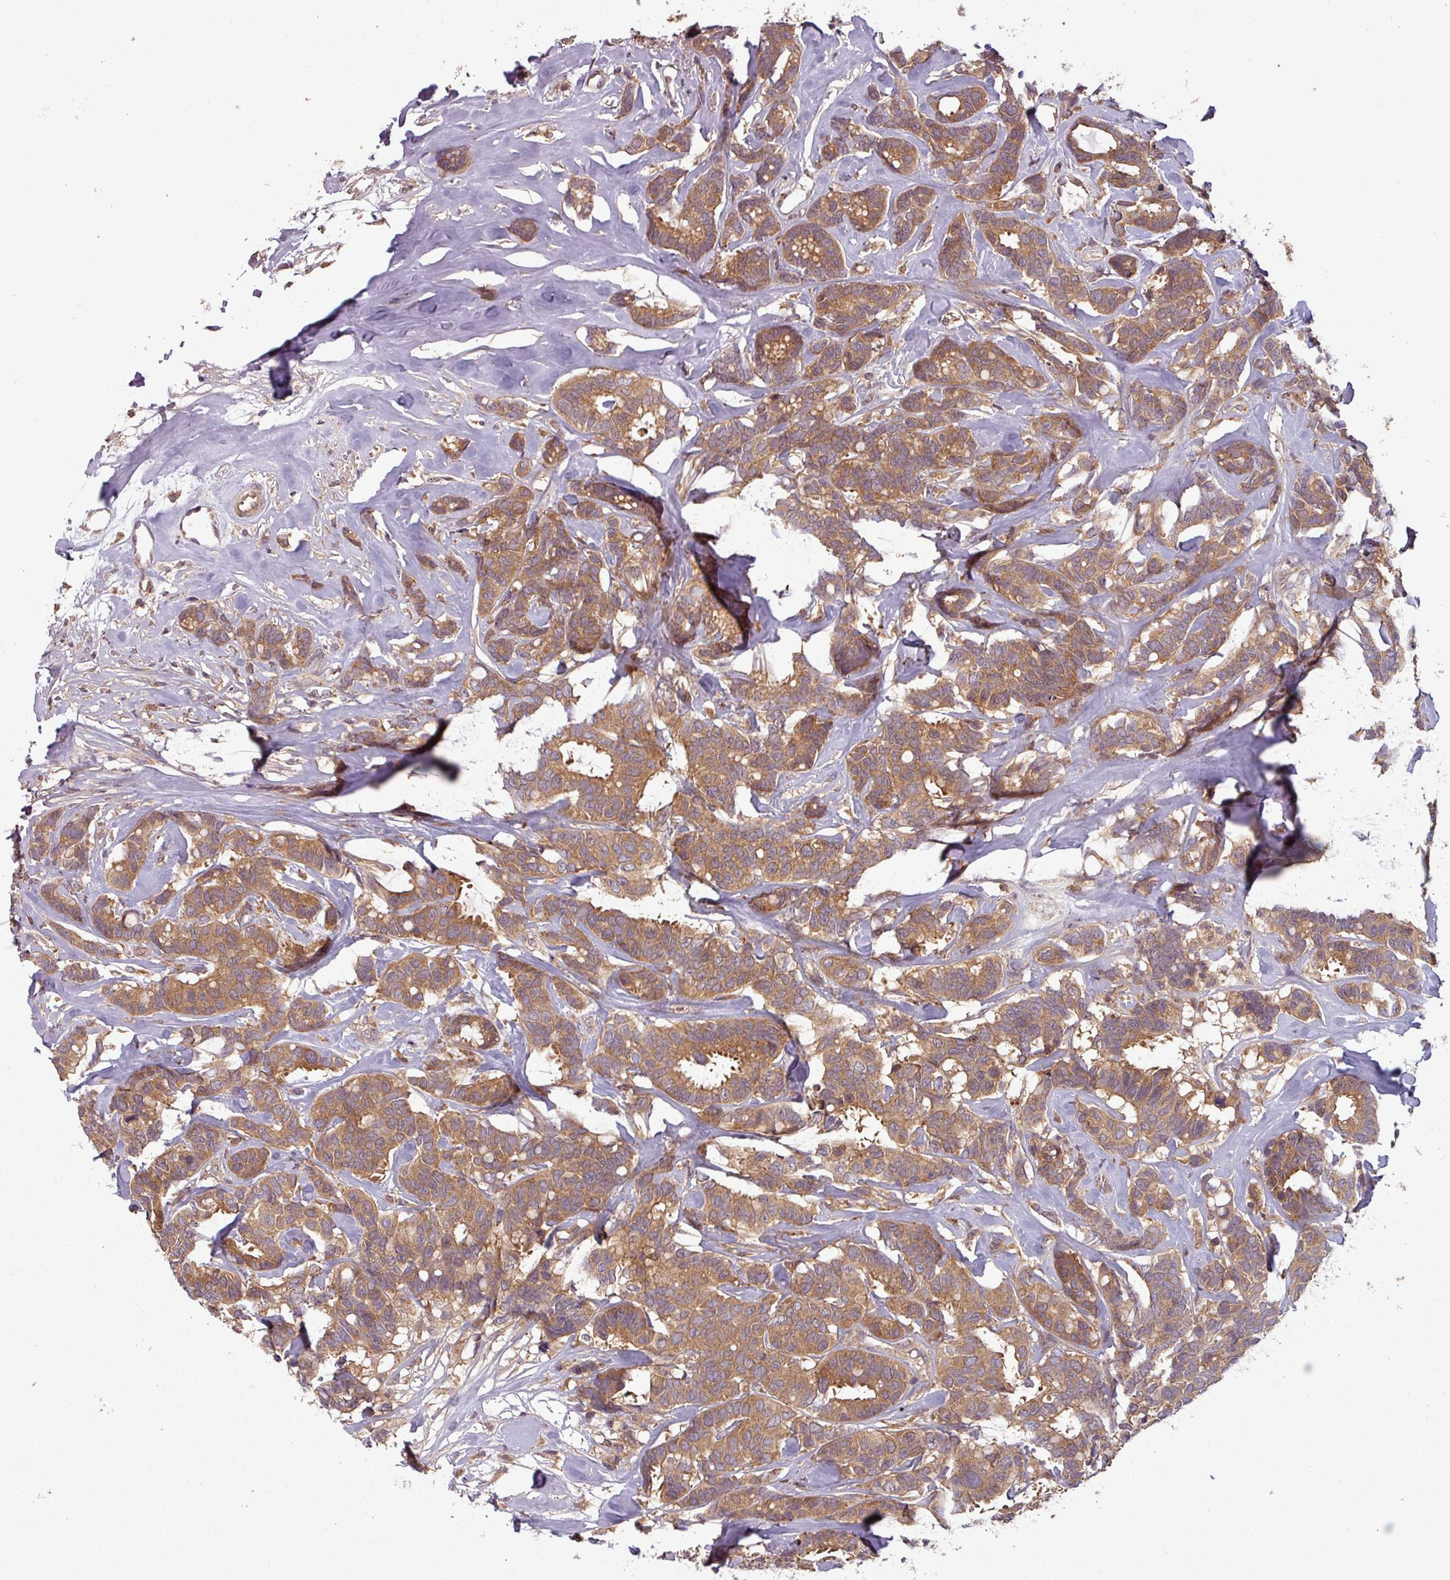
{"staining": {"intensity": "moderate", "quantity": ">75%", "location": "cytoplasmic/membranous"}, "tissue": "breast cancer", "cell_type": "Tumor cells", "image_type": "cancer", "snomed": [{"axis": "morphology", "description": "Duct carcinoma"}, {"axis": "topography", "description": "Breast"}], "caption": "Breast cancer (invasive ductal carcinoma) tissue shows moderate cytoplasmic/membranous expression in approximately >75% of tumor cells, visualized by immunohistochemistry.", "gene": "GSKIP", "patient": {"sex": "female", "age": 87}}